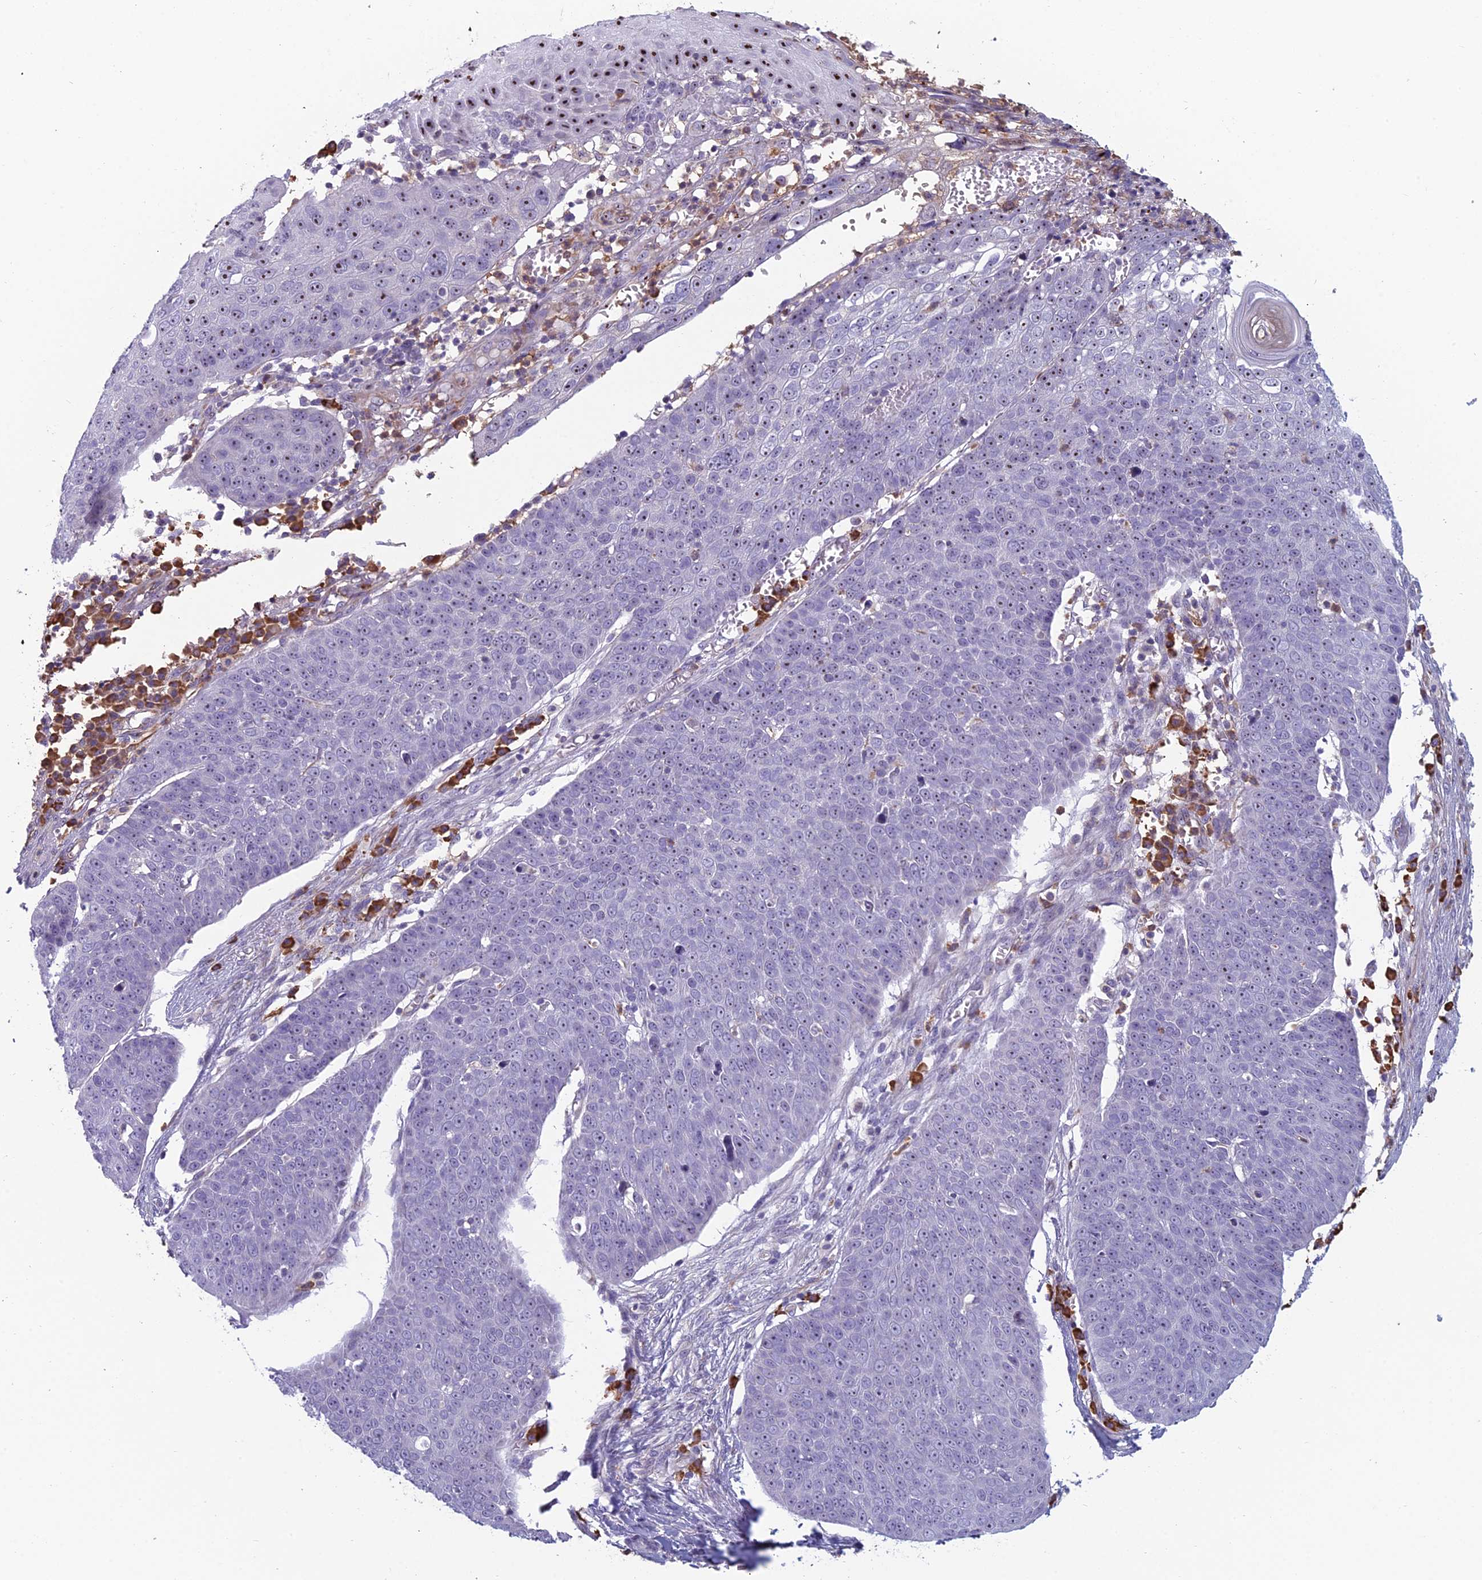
{"staining": {"intensity": "moderate", "quantity": ">75%", "location": "nuclear"}, "tissue": "skin cancer", "cell_type": "Tumor cells", "image_type": "cancer", "snomed": [{"axis": "morphology", "description": "Squamous cell carcinoma, NOS"}, {"axis": "topography", "description": "Skin"}], "caption": "Skin cancer (squamous cell carcinoma) stained with IHC reveals moderate nuclear staining in approximately >75% of tumor cells.", "gene": "NOC2L", "patient": {"sex": "male", "age": 71}}